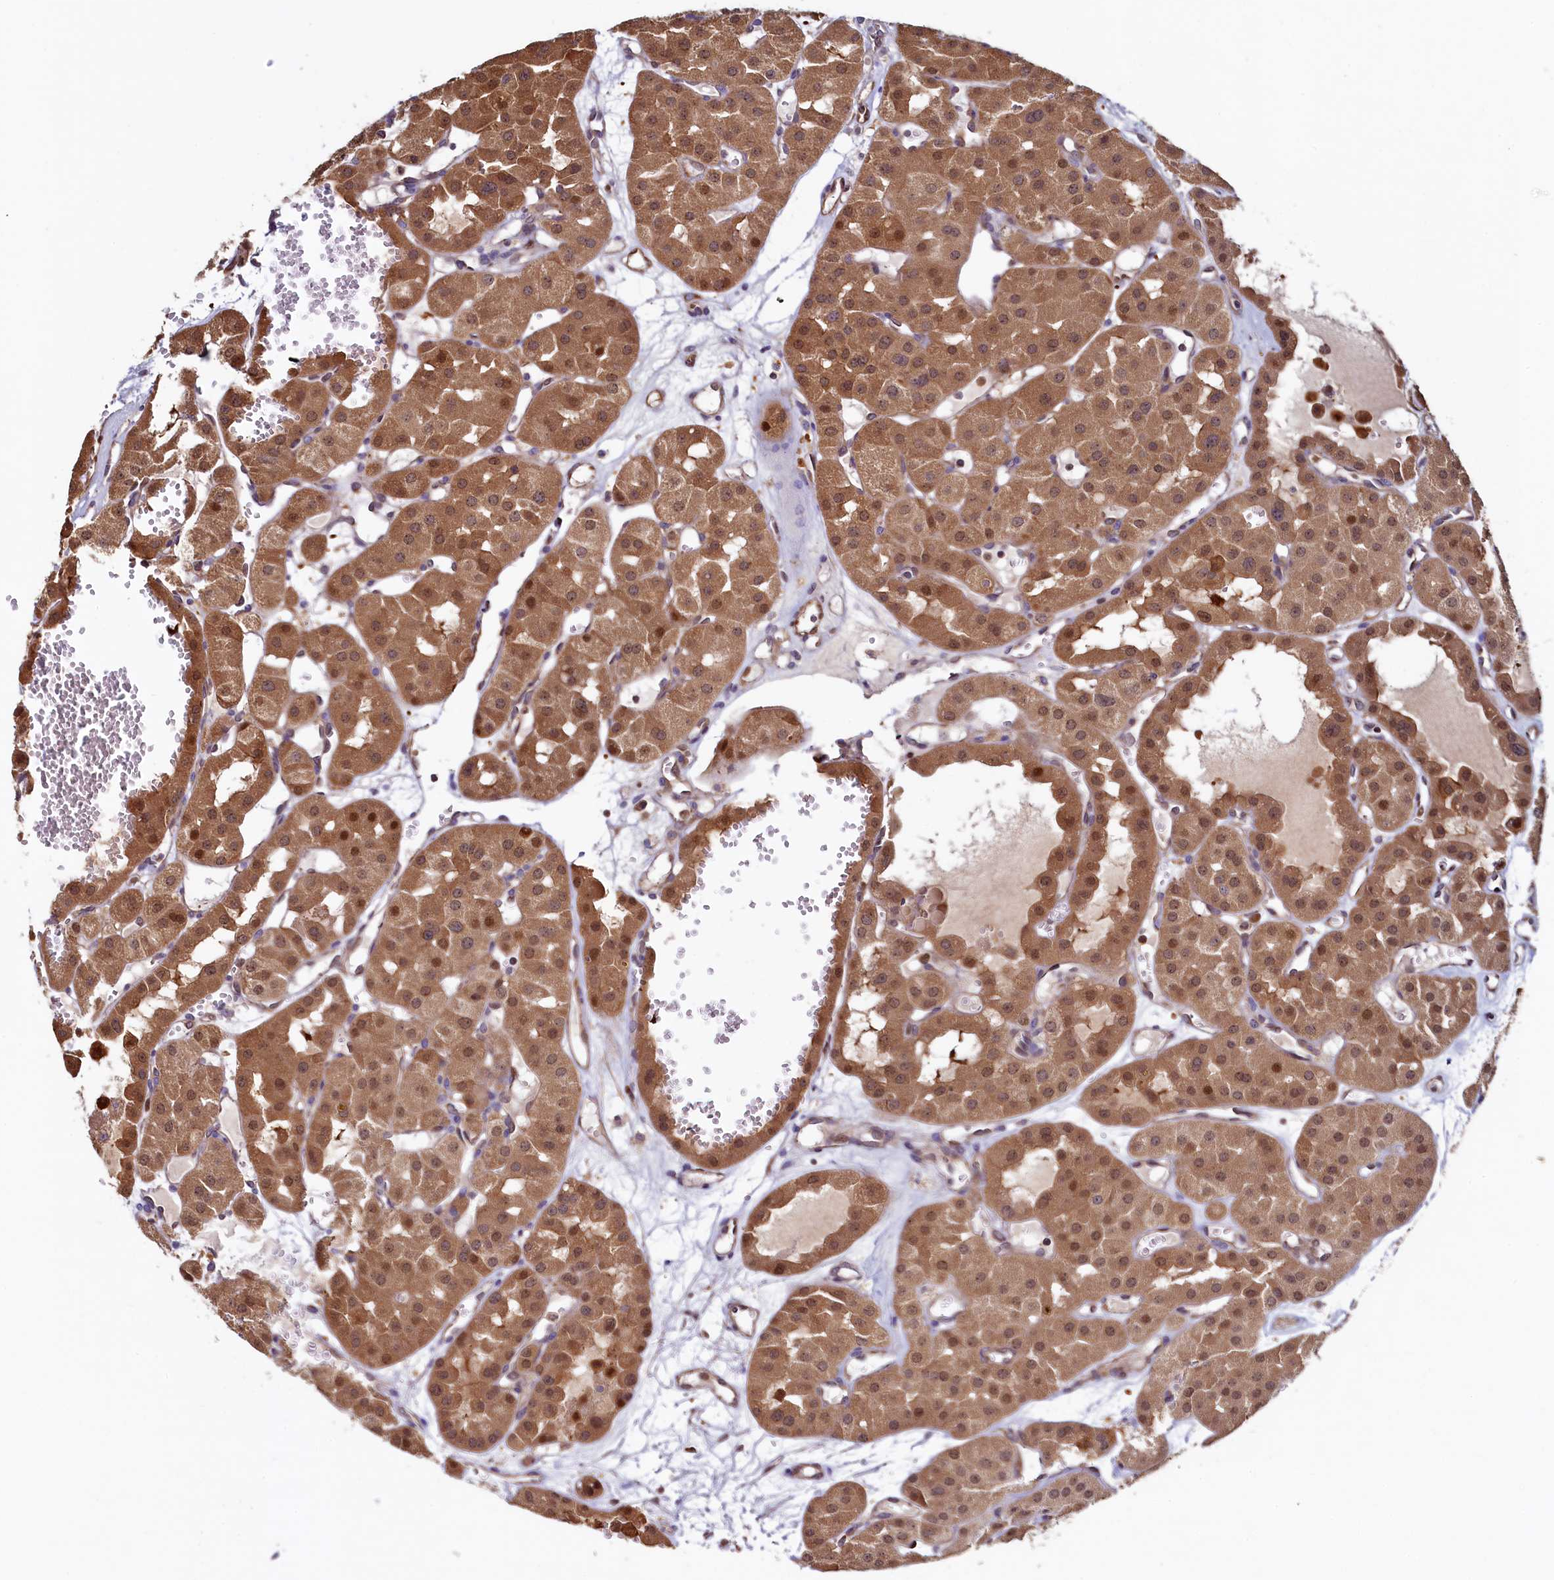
{"staining": {"intensity": "moderate", "quantity": ">75%", "location": "cytoplasmic/membranous,nuclear"}, "tissue": "renal cancer", "cell_type": "Tumor cells", "image_type": "cancer", "snomed": [{"axis": "morphology", "description": "Carcinoma, NOS"}, {"axis": "topography", "description": "Kidney"}], "caption": "Immunohistochemistry staining of carcinoma (renal), which demonstrates medium levels of moderate cytoplasmic/membranous and nuclear expression in approximately >75% of tumor cells indicating moderate cytoplasmic/membranous and nuclear protein staining. The staining was performed using DAB (brown) for protein detection and nuclei were counterstained in hematoxylin (blue).", "gene": "ATXN2L", "patient": {"sex": "female", "age": 75}}